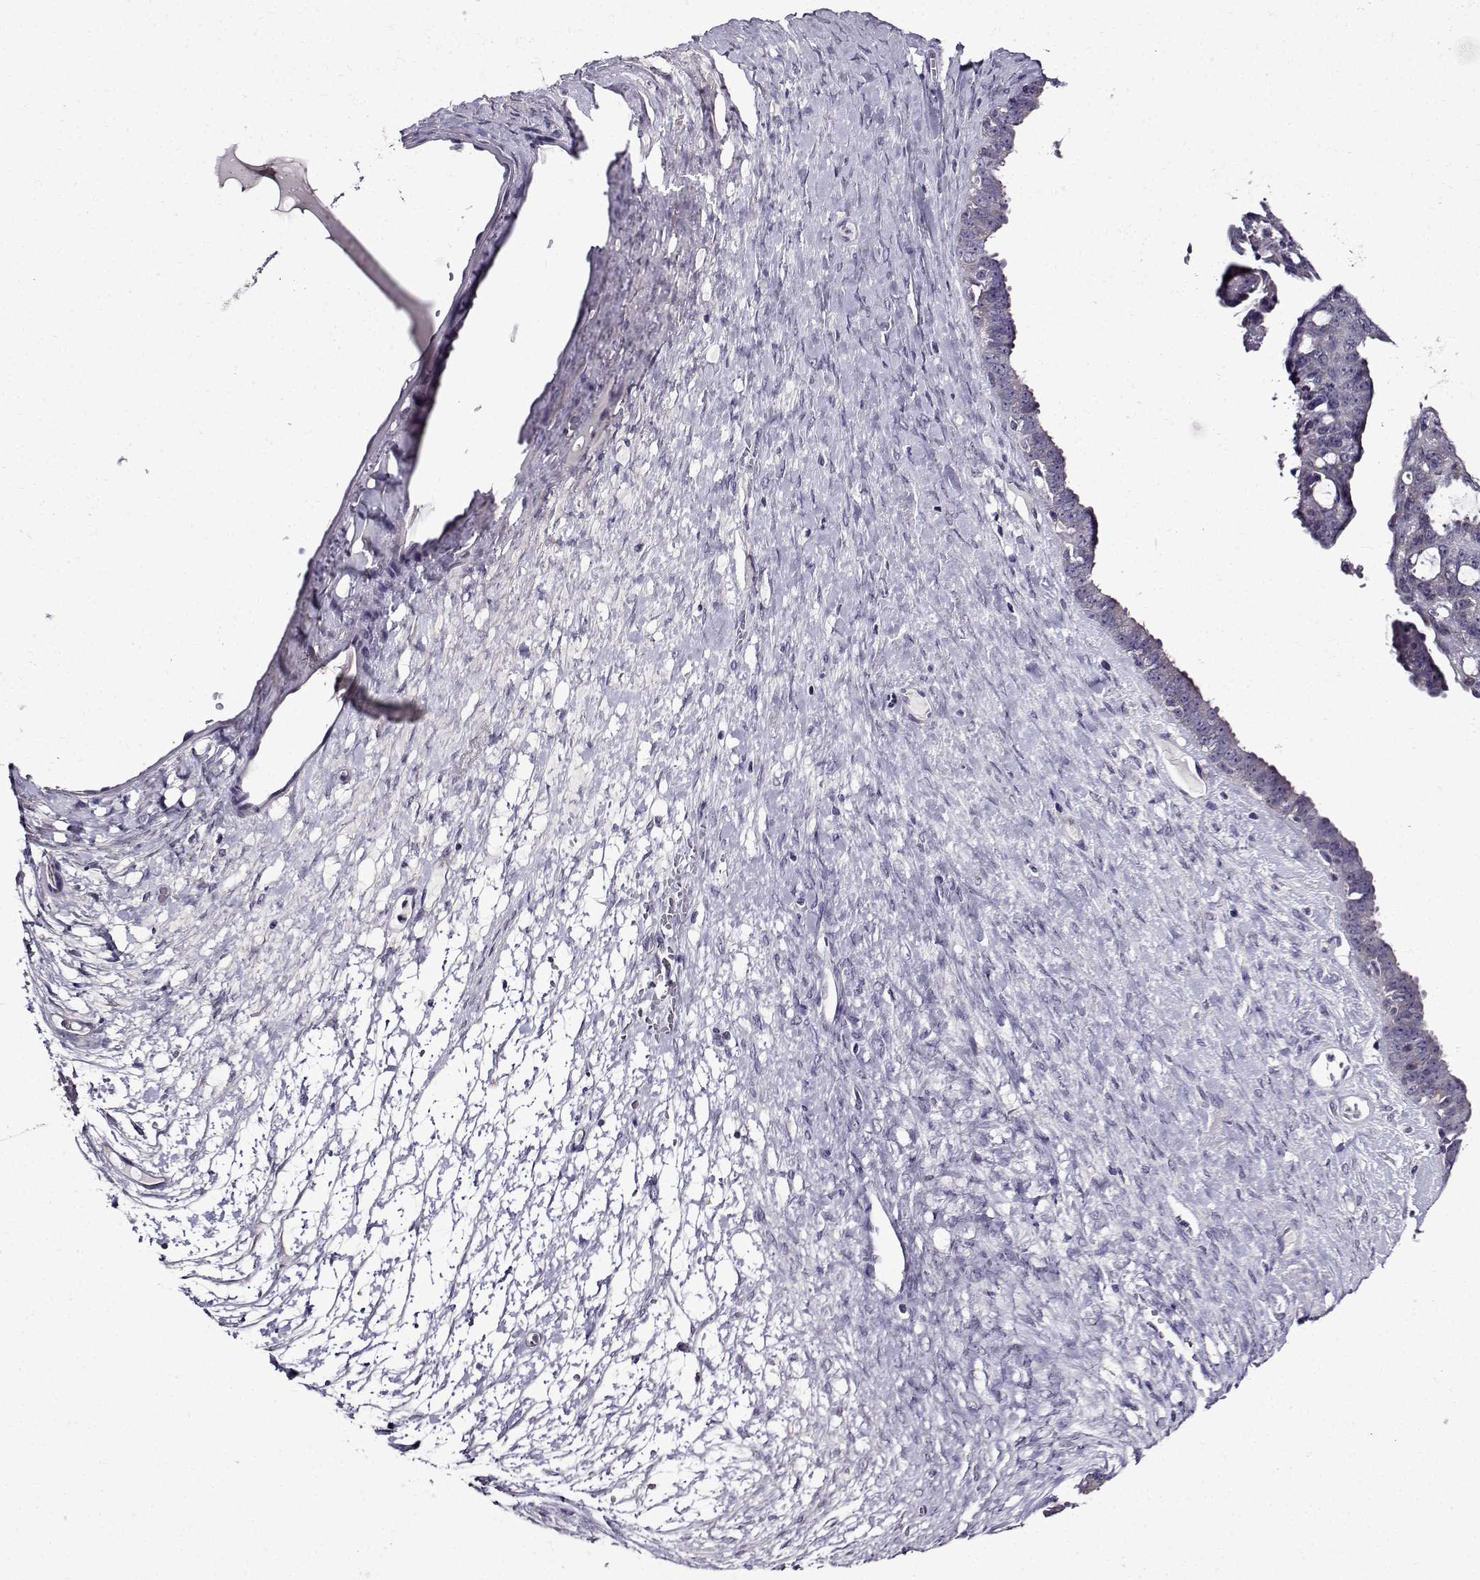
{"staining": {"intensity": "negative", "quantity": "none", "location": "none"}, "tissue": "ovarian cancer", "cell_type": "Tumor cells", "image_type": "cancer", "snomed": [{"axis": "morphology", "description": "Cystadenocarcinoma, serous, NOS"}, {"axis": "topography", "description": "Ovary"}], "caption": "There is no significant positivity in tumor cells of serous cystadenocarcinoma (ovarian). (Immunohistochemistry, brightfield microscopy, high magnification).", "gene": "TMEM266", "patient": {"sex": "female", "age": 71}}